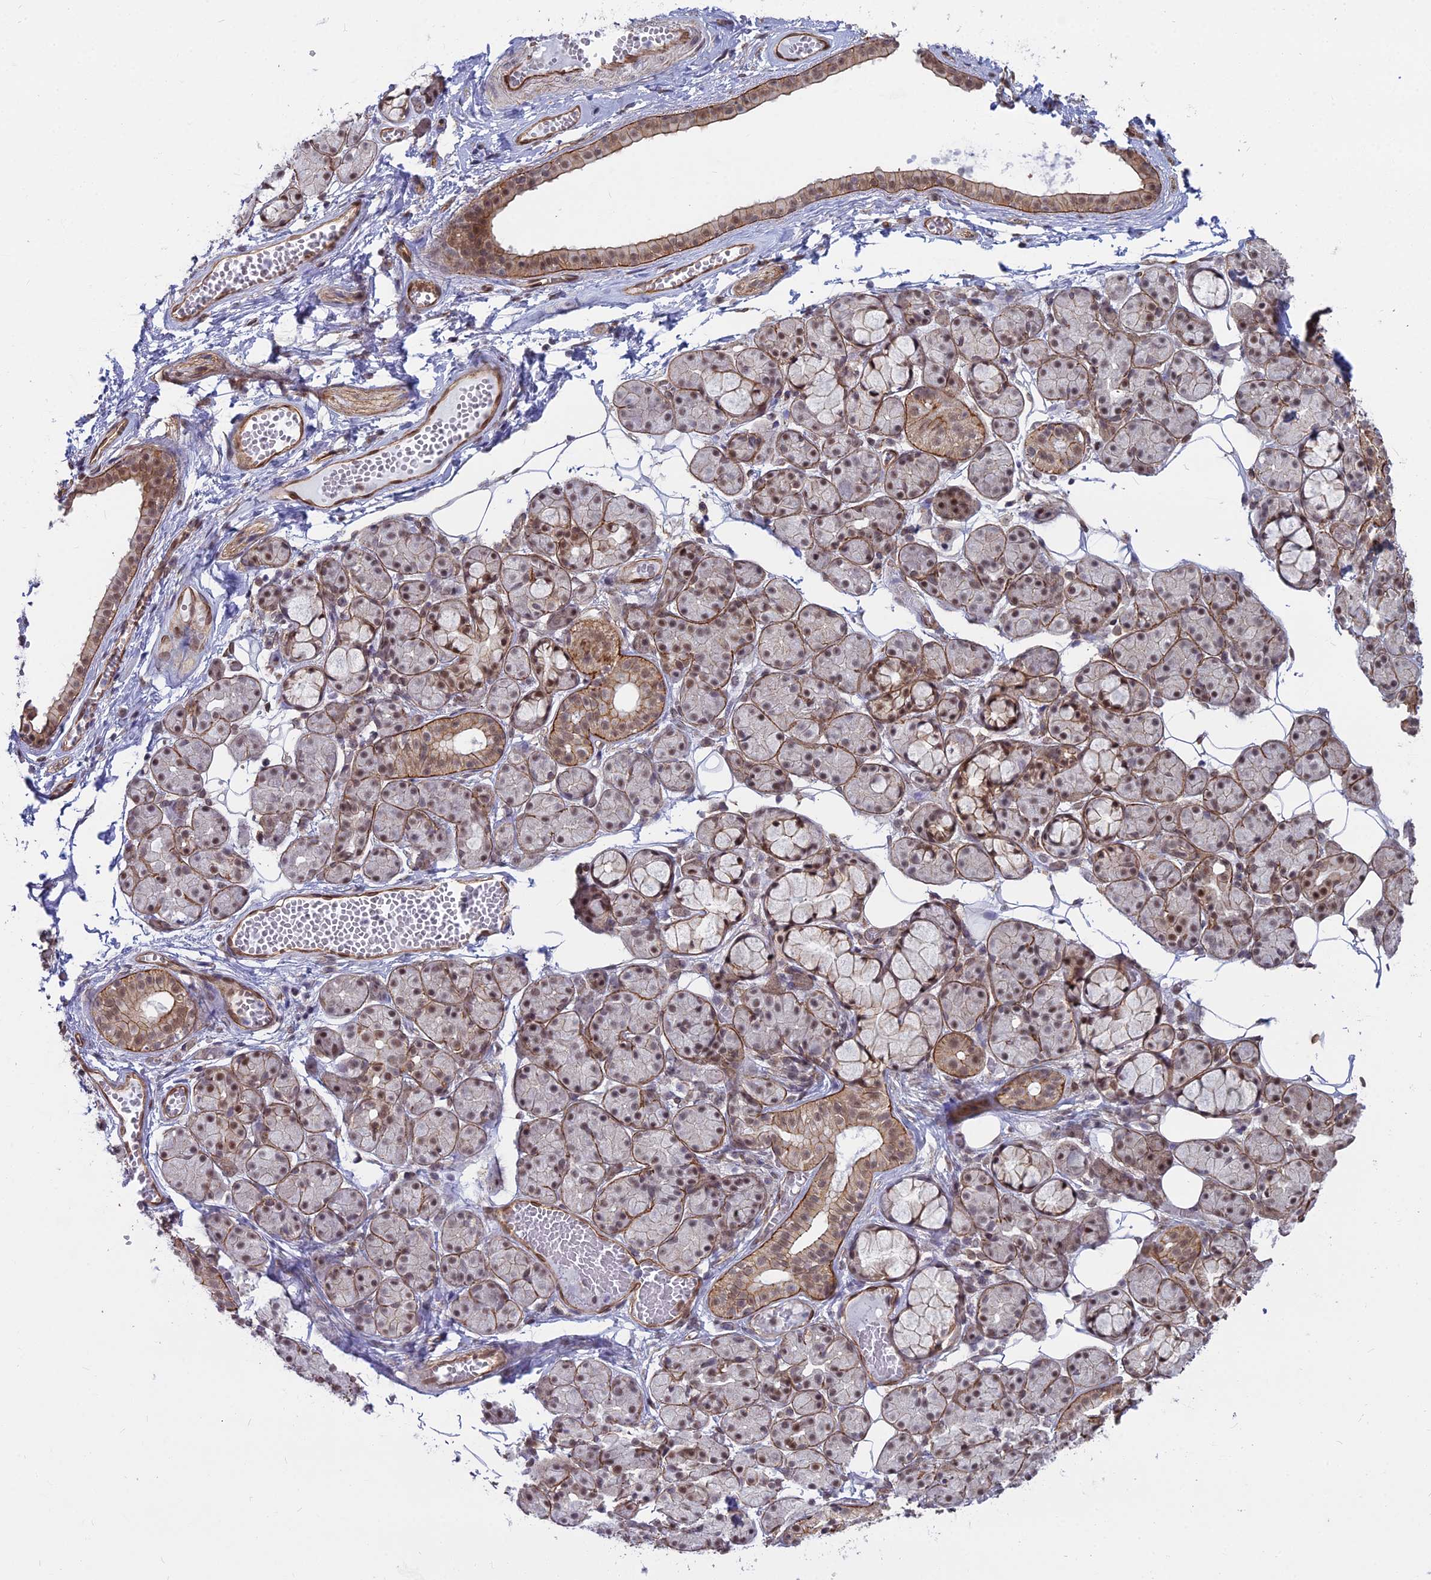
{"staining": {"intensity": "moderate", "quantity": "25%-75%", "location": "cytoplasmic/membranous,nuclear"}, "tissue": "salivary gland", "cell_type": "Glandular cells", "image_type": "normal", "snomed": [{"axis": "morphology", "description": "Normal tissue, NOS"}, {"axis": "topography", "description": "Salivary gland"}], "caption": "A photomicrograph of human salivary gland stained for a protein demonstrates moderate cytoplasmic/membranous,nuclear brown staining in glandular cells.", "gene": "YJU2", "patient": {"sex": "male", "age": 63}}